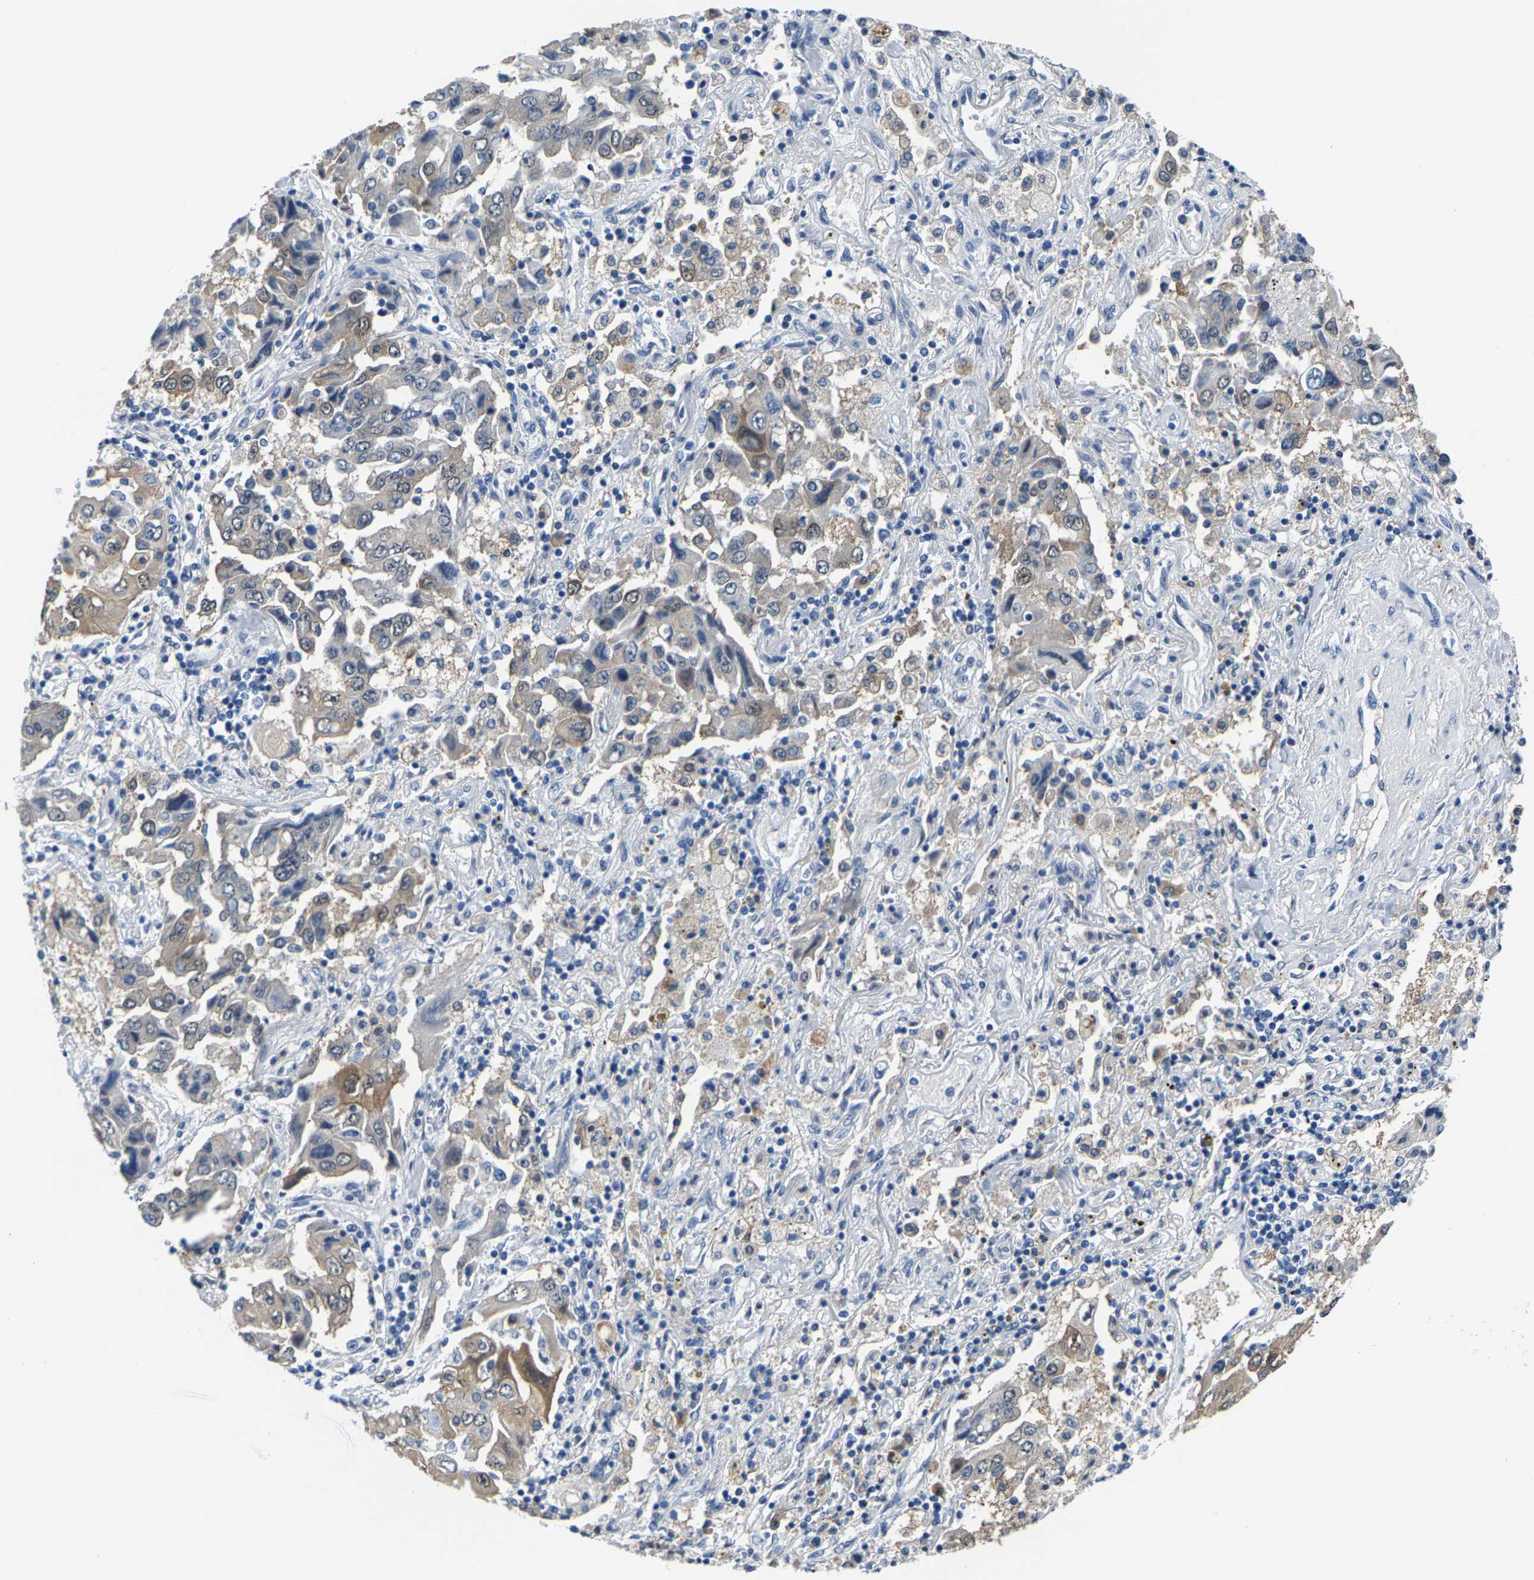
{"staining": {"intensity": "moderate", "quantity": "<25%", "location": "cytoplasmic/membranous"}, "tissue": "lung cancer", "cell_type": "Tumor cells", "image_type": "cancer", "snomed": [{"axis": "morphology", "description": "Adenocarcinoma, NOS"}, {"axis": "topography", "description": "Lung"}], "caption": "A brown stain shows moderate cytoplasmic/membranous staining of a protein in adenocarcinoma (lung) tumor cells.", "gene": "SSH3", "patient": {"sex": "female", "age": 65}}